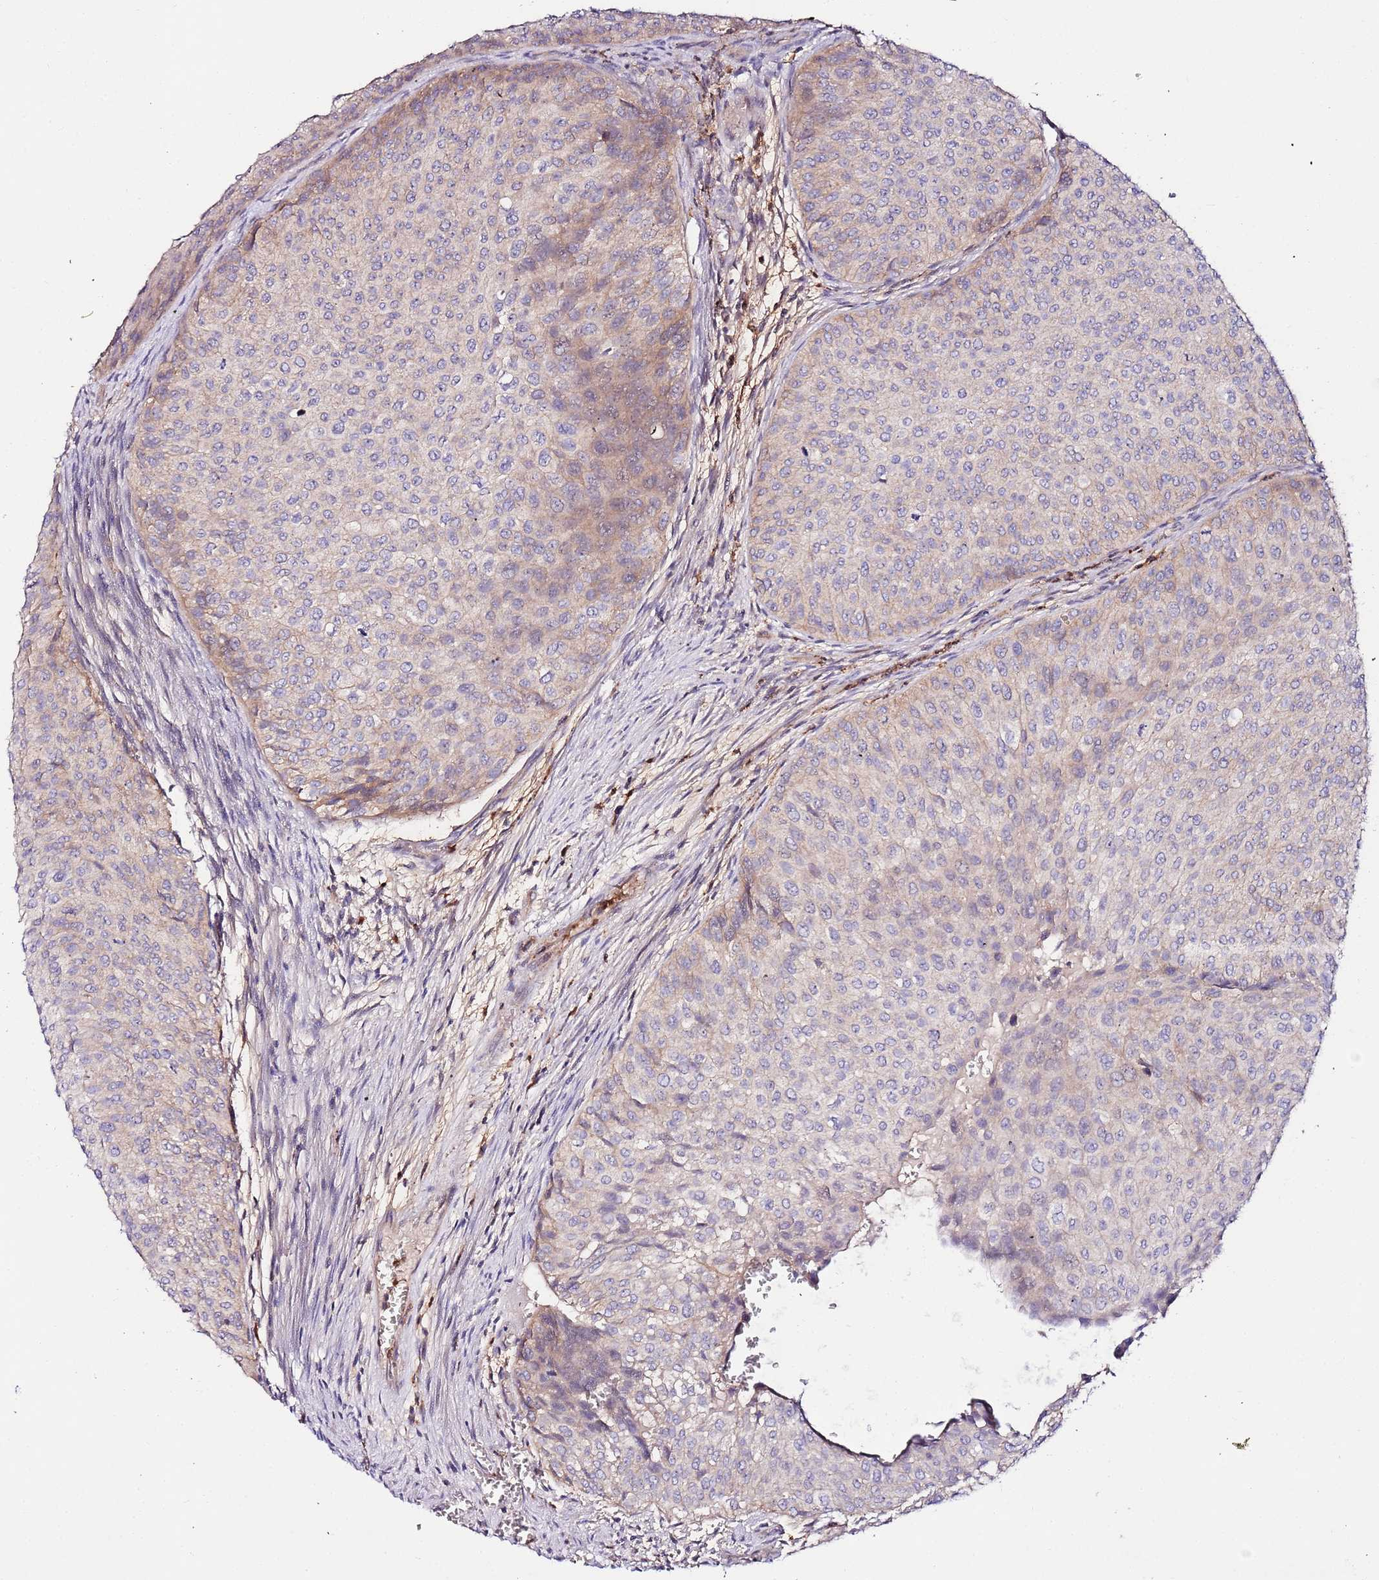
{"staining": {"intensity": "weak", "quantity": "<25%", "location": "cytoplasmic/membranous"}, "tissue": "urothelial cancer", "cell_type": "Tumor cells", "image_type": "cancer", "snomed": [{"axis": "morphology", "description": "Urothelial carcinoma, Low grade"}, {"axis": "topography", "description": "Urinary bladder"}], "caption": "Immunohistochemistry histopathology image of human urothelial carcinoma (low-grade) stained for a protein (brown), which shows no staining in tumor cells.", "gene": "FLVCR1", "patient": {"sex": "male", "age": 84}}